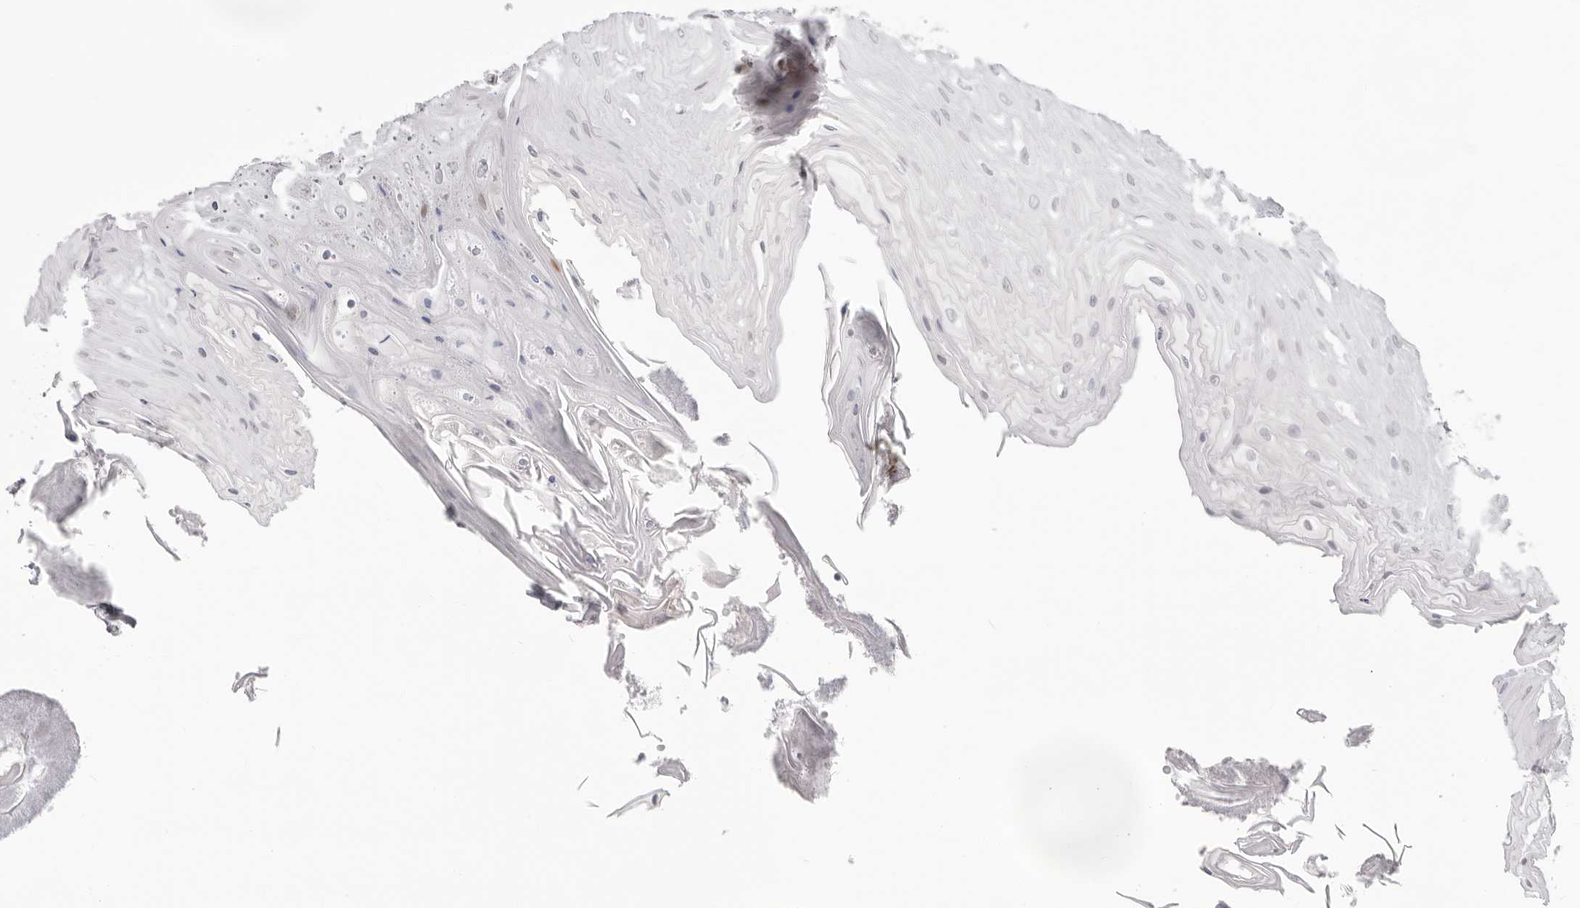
{"staining": {"intensity": "weak", "quantity": "<25%", "location": "nuclear"}, "tissue": "oral mucosa", "cell_type": "Squamous epithelial cells", "image_type": "normal", "snomed": [{"axis": "morphology", "description": "Normal tissue, NOS"}, {"axis": "morphology", "description": "Squamous cell carcinoma, NOS"}, {"axis": "topography", "description": "Skeletal muscle"}, {"axis": "topography", "description": "Oral tissue"}, {"axis": "topography", "description": "Salivary gland"}, {"axis": "topography", "description": "Head-Neck"}], "caption": "Immunohistochemical staining of unremarkable oral mucosa reveals no significant expression in squamous epithelial cells.", "gene": "NTPCR", "patient": {"sex": "male", "age": 54}}